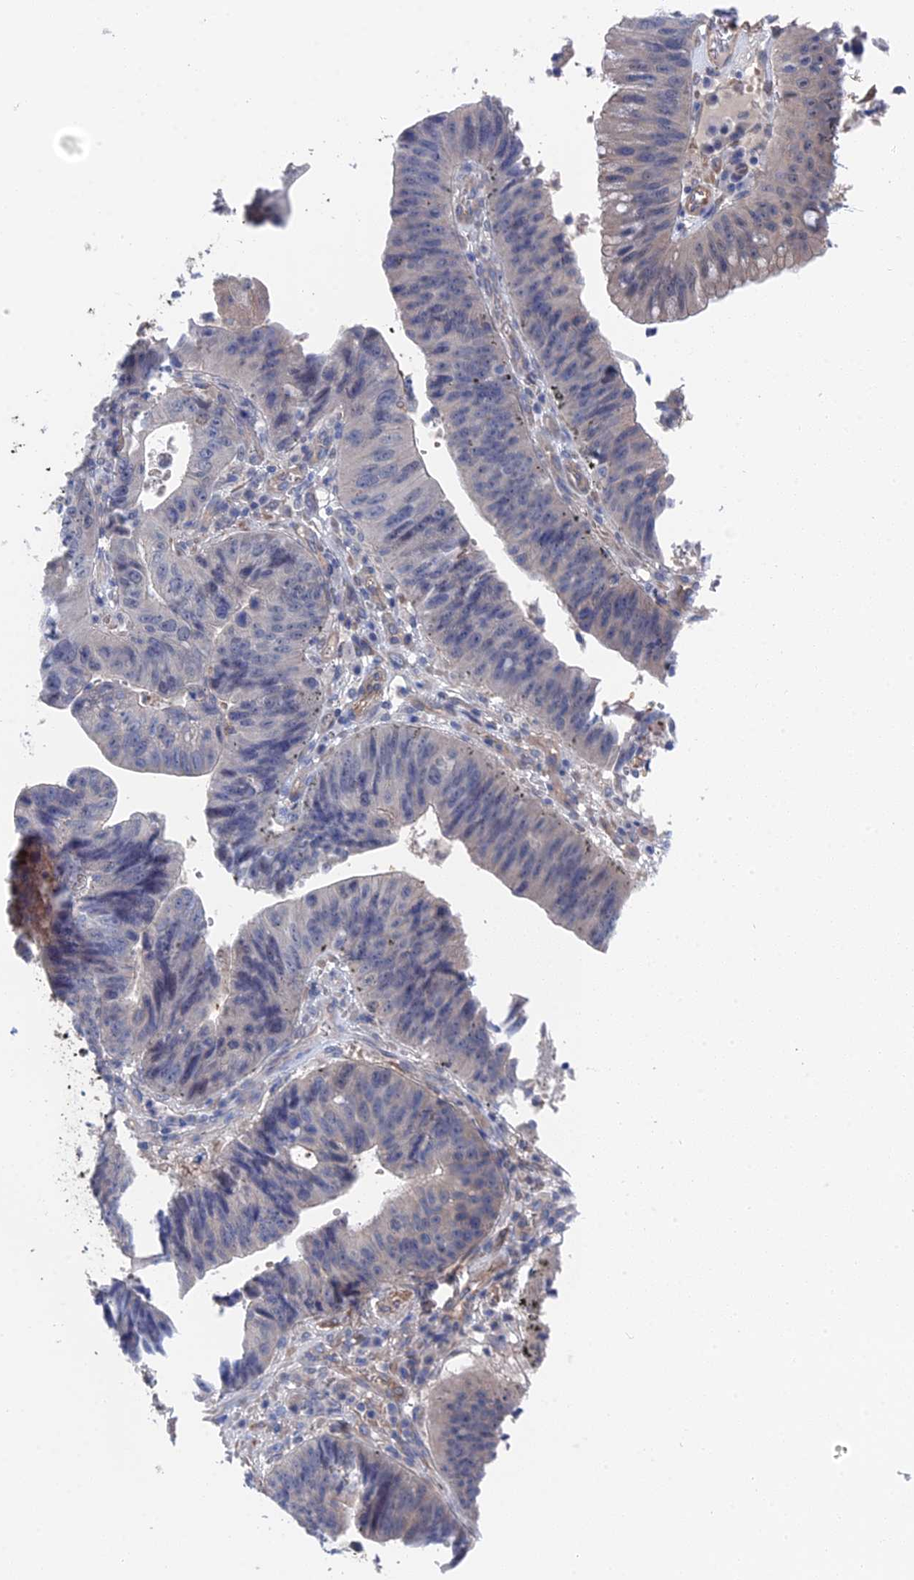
{"staining": {"intensity": "negative", "quantity": "none", "location": "none"}, "tissue": "stomach cancer", "cell_type": "Tumor cells", "image_type": "cancer", "snomed": [{"axis": "morphology", "description": "Adenocarcinoma, NOS"}, {"axis": "topography", "description": "Stomach"}], "caption": "The immunohistochemistry photomicrograph has no significant staining in tumor cells of adenocarcinoma (stomach) tissue.", "gene": "MTHFSD", "patient": {"sex": "male", "age": 59}}